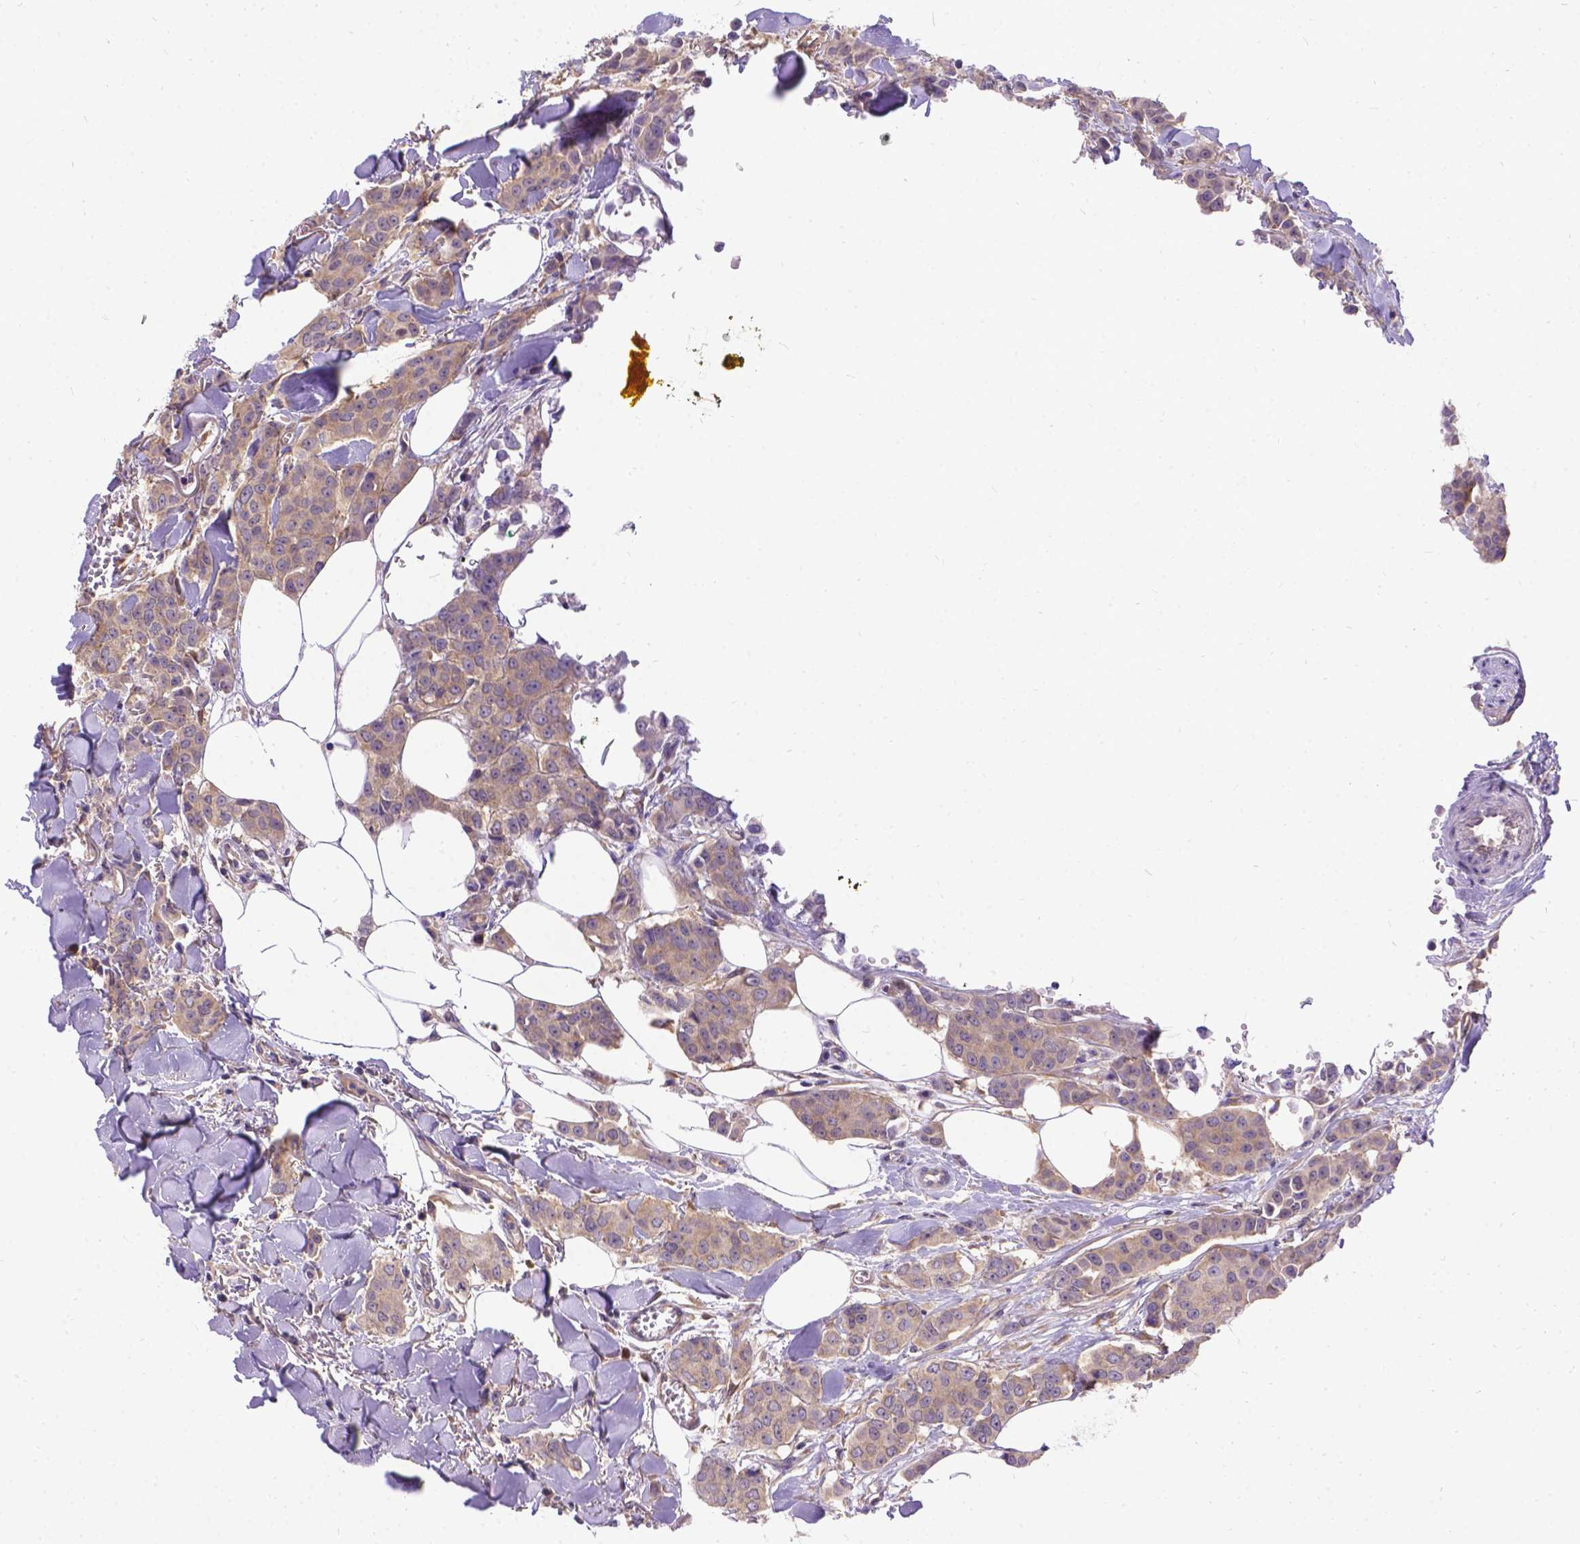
{"staining": {"intensity": "weak", "quantity": "25%-75%", "location": "cytoplasmic/membranous"}, "tissue": "breast cancer", "cell_type": "Tumor cells", "image_type": "cancer", "snomed": [{"axis": "morphology", "description": "Duct carcinoma"}, {"axis": "topography", "description": "Breast"}], "caption": "Protein expression analysis of human breast cancer (infiltrating ductal carcinoma) reveals weak cytoplasmic/membranous positivity in about 25%-75% of tumor cells.", "gene": "DENND6A", "patient": {"sex": "female", "age": 94}}